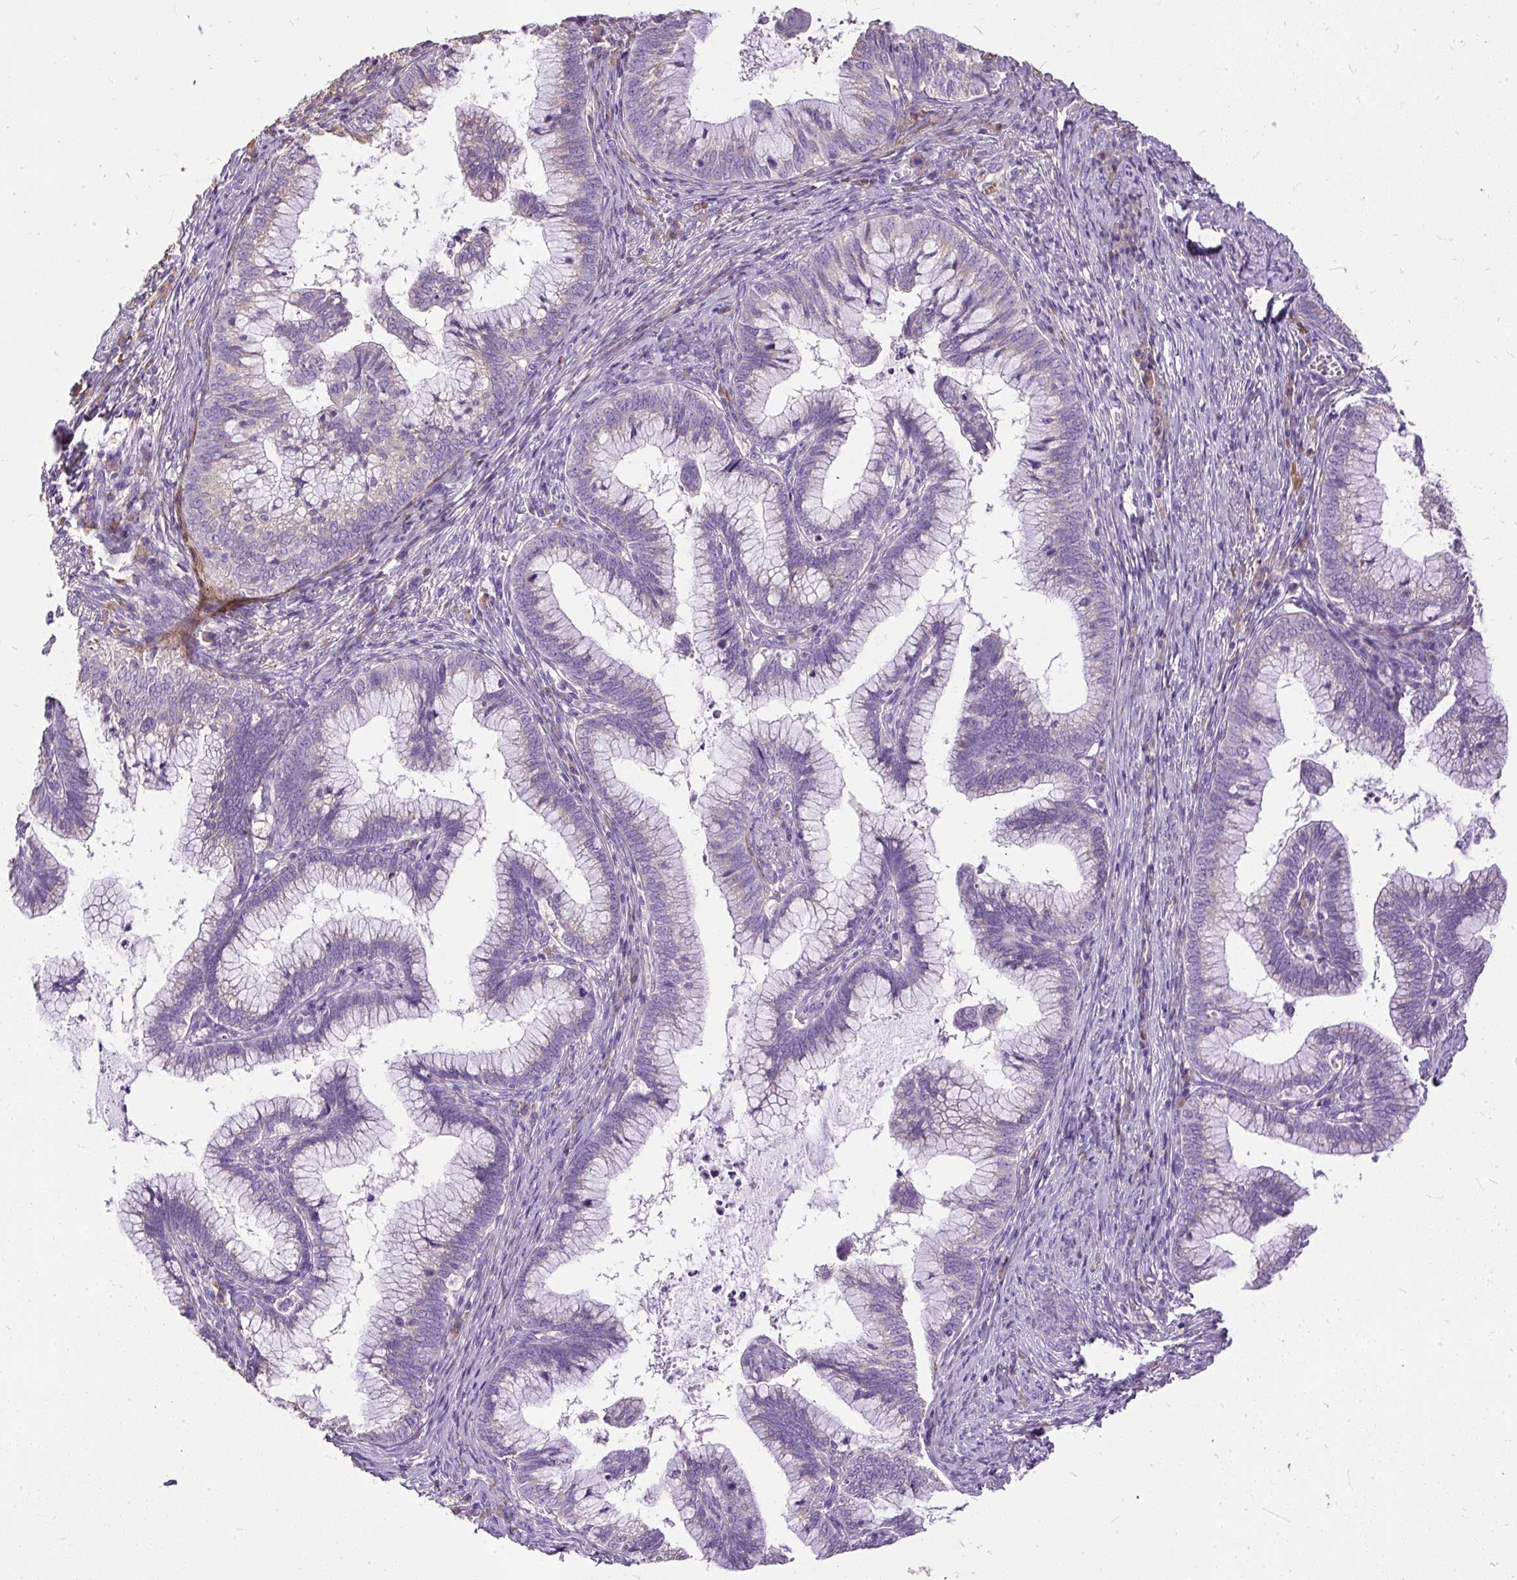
{"staining": {"intensity": "negative", "quantity": "none", "location": "none"}, "tissue": "cervical cancer", "cell_type": "Tumor cells", "image_type": "cancer", "snomed": [{"axis": "morphology", "description": "Adenocarcinoma, NOS"}, {"axis": "topography", "description": "Cervix"}], "caption": "Tumor cells are negative for protein expression in human cervical adenocarcinoma.", "gene": "GBX1", "patient": {"sex": "female", "age": 36}}